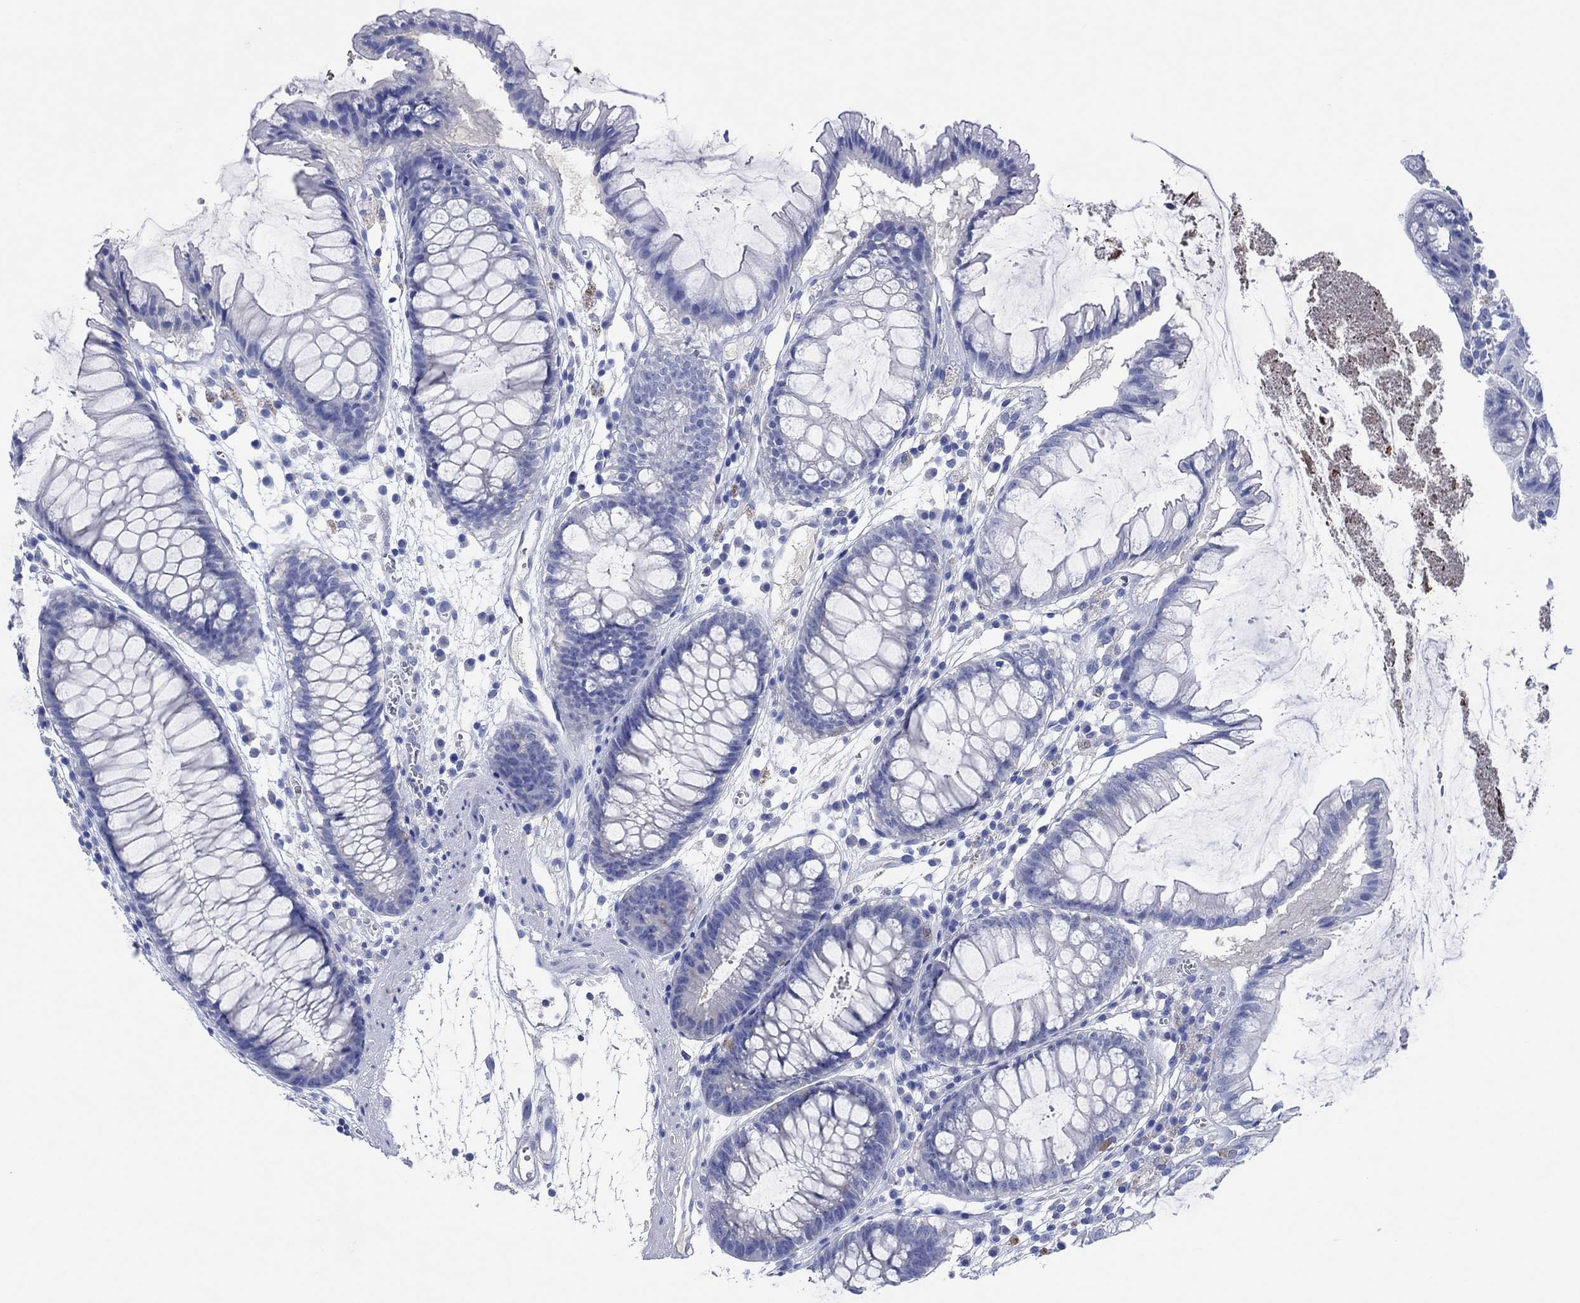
{"staining": {"intensity": "negative", "quantity": "none", "location": "none"}, "tissue": "colon", "cell_type": "Endothelial cells", "image_type": "normal", "snomed": [{"axis": "morphology", "description": "Normal tissue, NOS"}, {"axis": "morphology", "description": "Adenocarcinoma, NOS"}, {"axis": "topography", "description": "Colon"}], "caption": "Histopathology image shows no protein positivity in endothelial cells of normal colon. (Brightfield microscopy of DAB IHC at high magnification).", "gene": "CPNE6", "patient": {"sex": "male", "age": 65}}